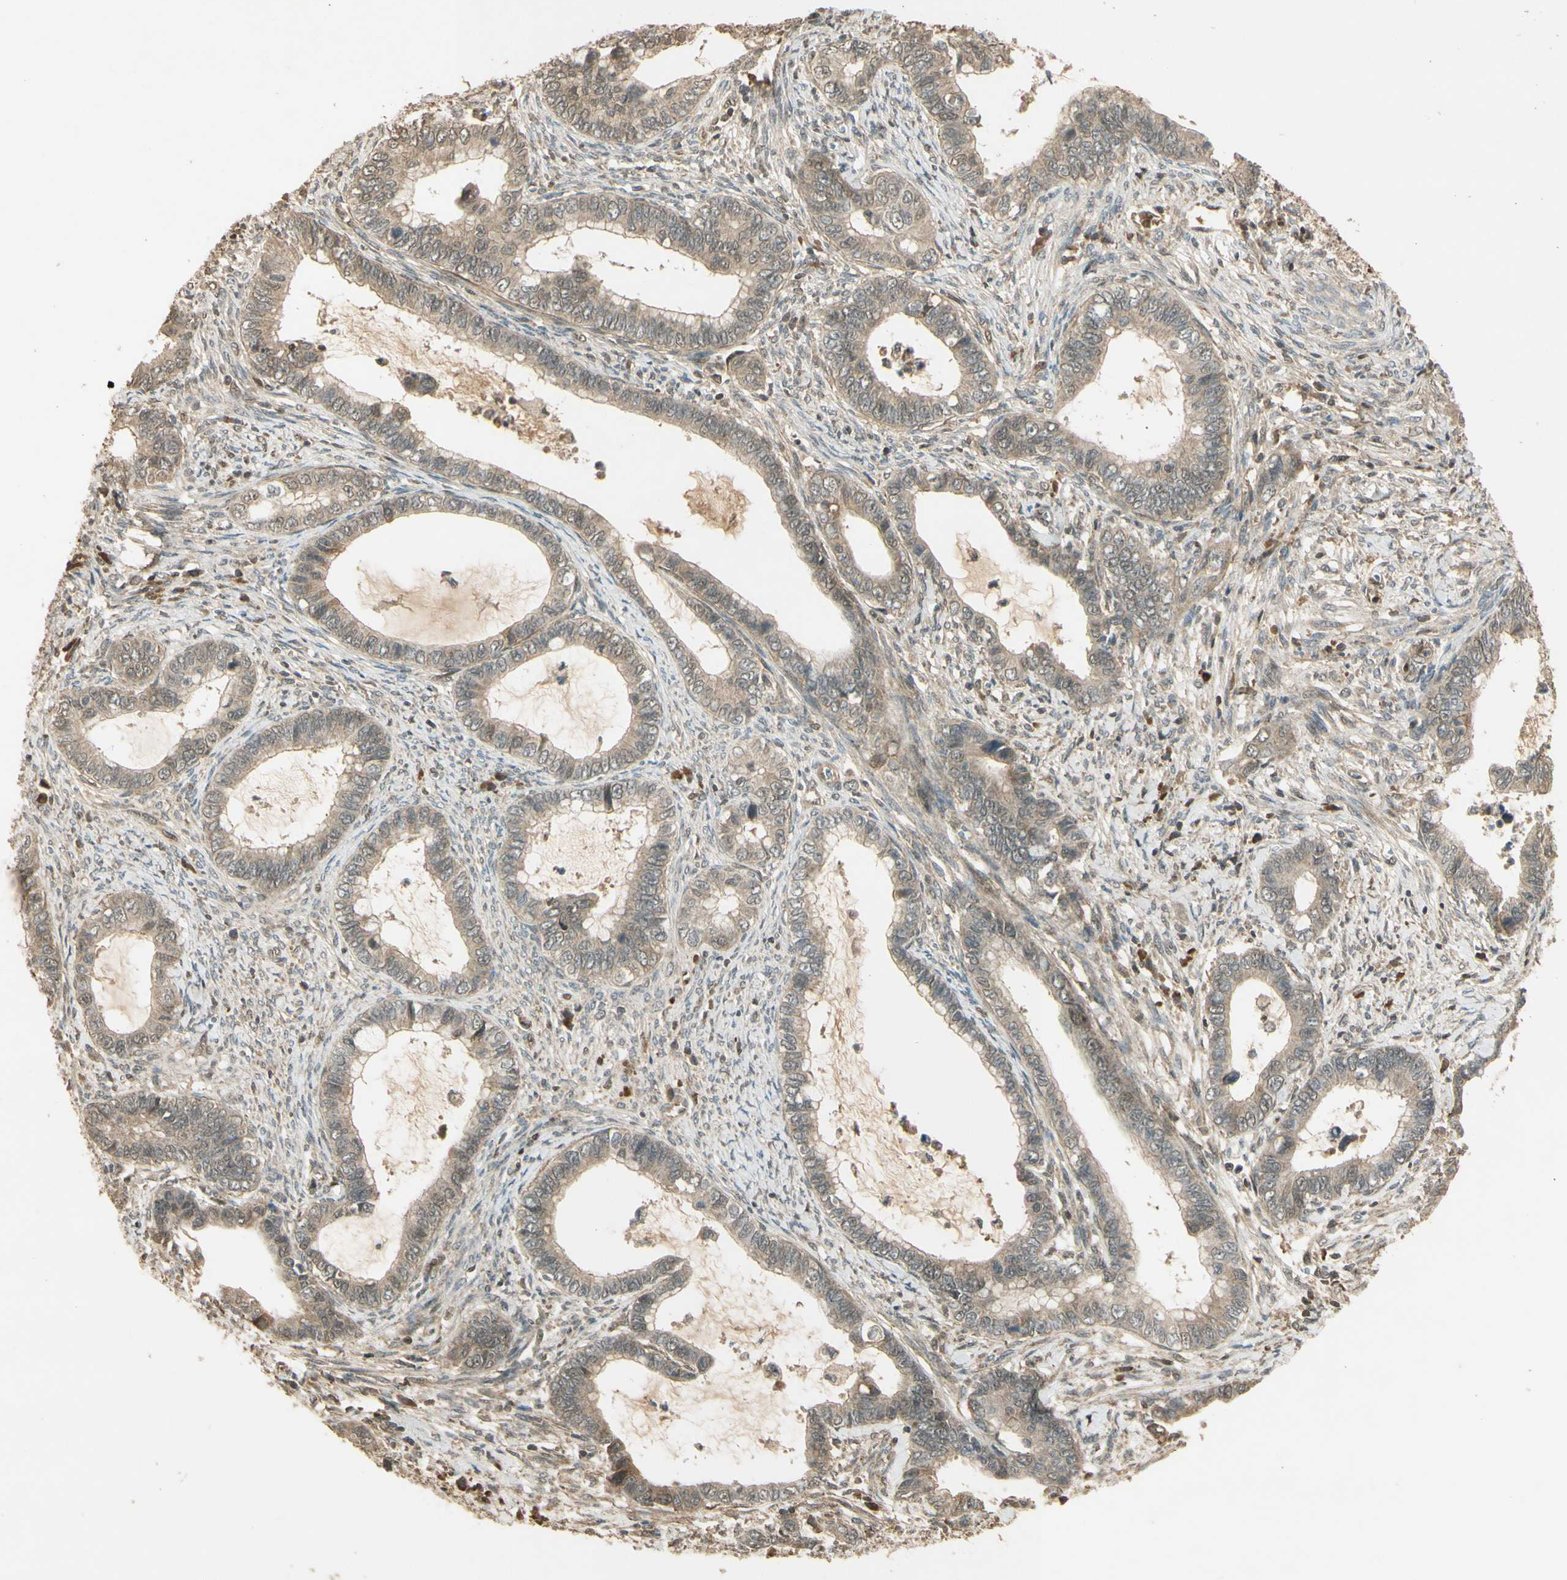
{"staining": {"intensity": "weak", "quantity": ">75%", "location": "cytoplasmic/membranous"}, "tissue": "cervical cancer", "cell_type": "Tumor cells", "image_type": "cancer", "snomed": [{"axis": "morphology", "description": "Adenocarcinoma, NOS"}, {"axis": "topography", "description": "Cervix"}], "caption": "A histopathology image of cervical cancer (adenocarcinoma) stained for a protein exhibits weak cytoplasmic/membranous brown staining in tumor cells. The protein of interest is stained brown, and the nuclei are stained in blue (DAB (3,3'-diaminobenzidine) IHC with brightfield microscopy, high magnification).", "gene": "GMEB2", "patient": {"sex": "female", "age": 44}}